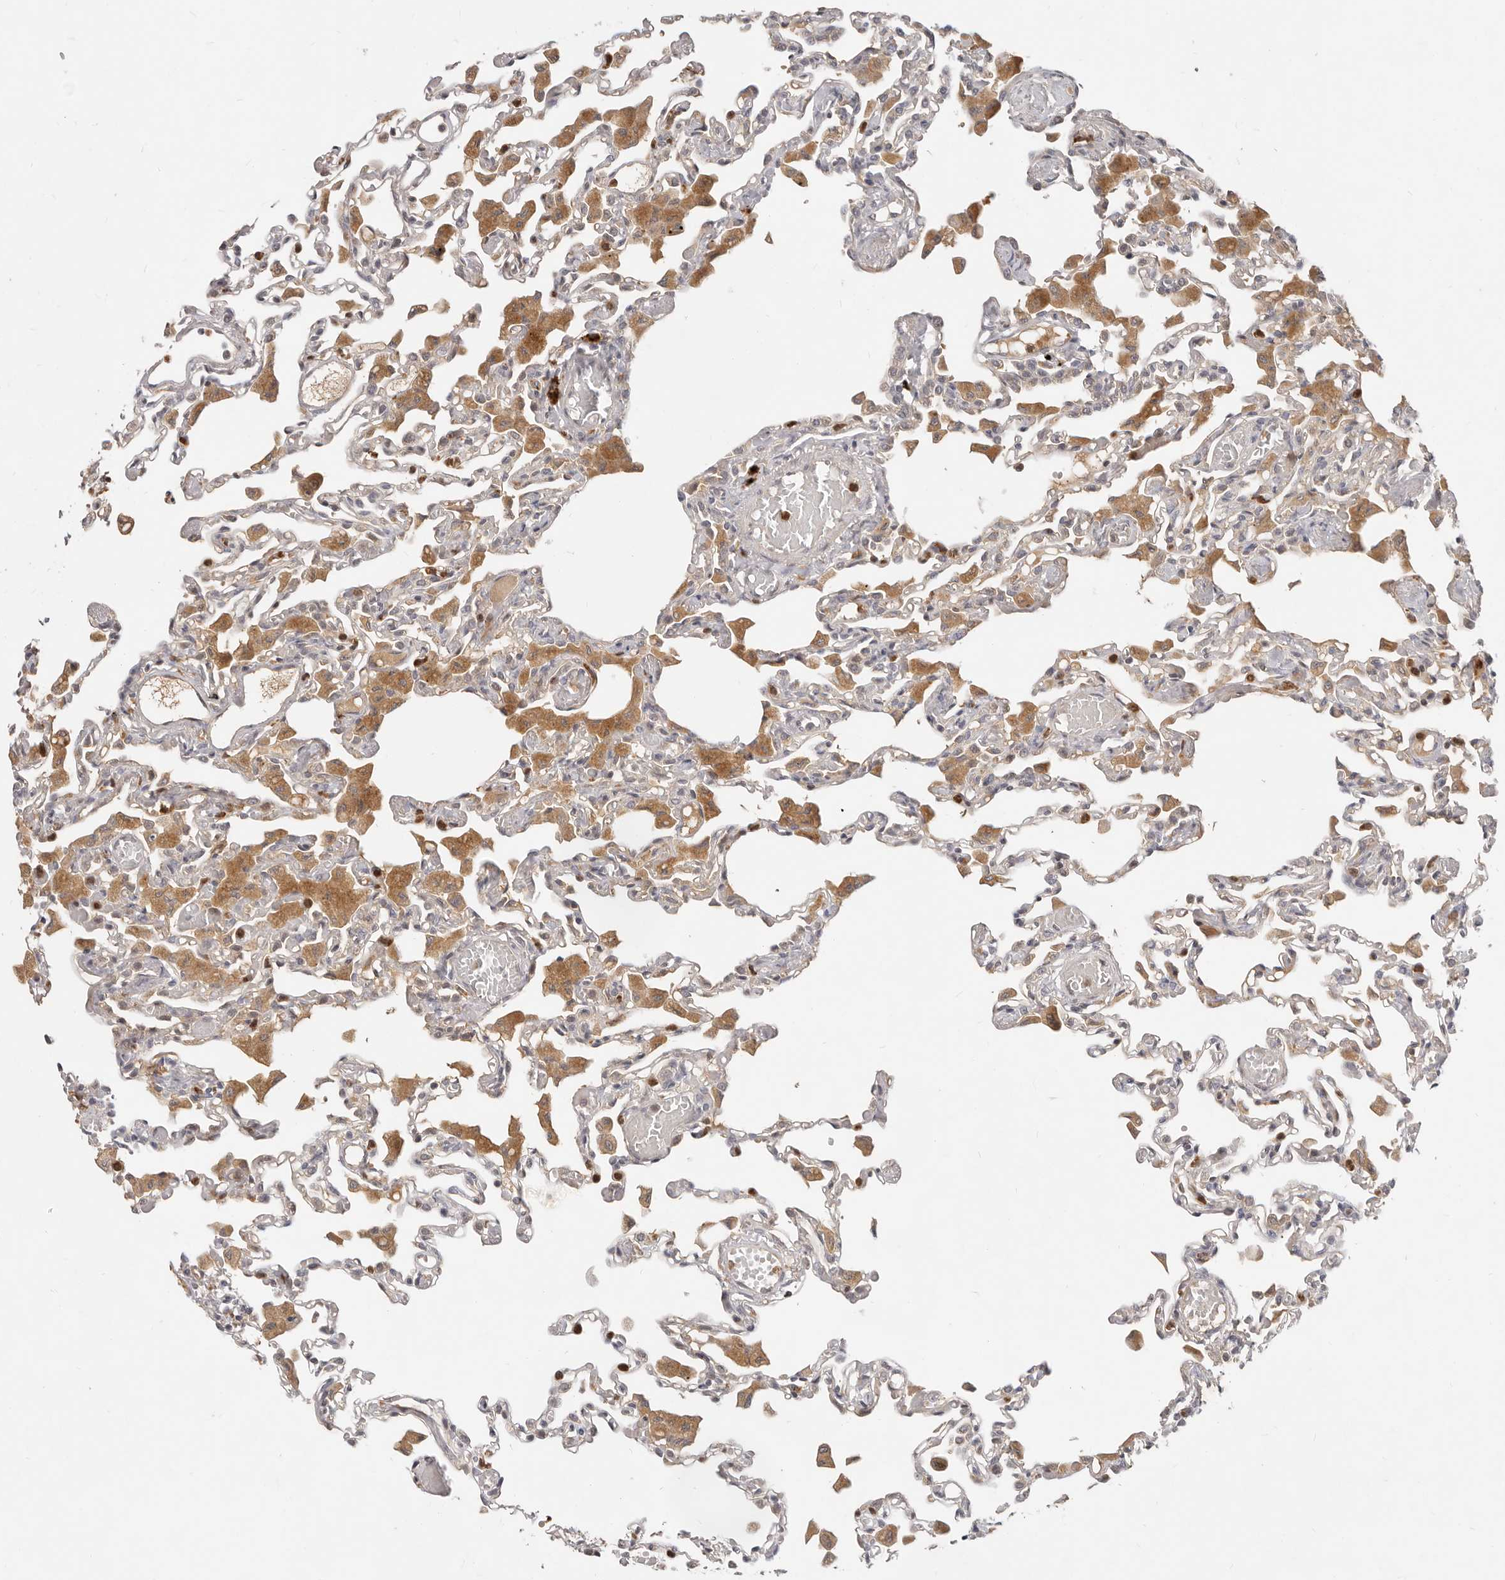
{"staining": {"intensity": "weak", "quantity": "25%-75%", "location": "cytoplasmic/membranous"}, "tissue": "lung", "cell_type": "Alveolar cells", "image_type": "normal", "snomed": [{"axis": "morphology", "description": "Normal tissue, NOS"}, {"axis": "topography", "description": "Bronchus"}, {"axis": "topography", "description": "Lung"}], "caption": "Alveolar cells display low levels of weak cytoplasmic/membranous staining in about 25%-75% of cells in benign lung.", "gene": "USP49", "patient": {"sex": "female", "age": 49}}